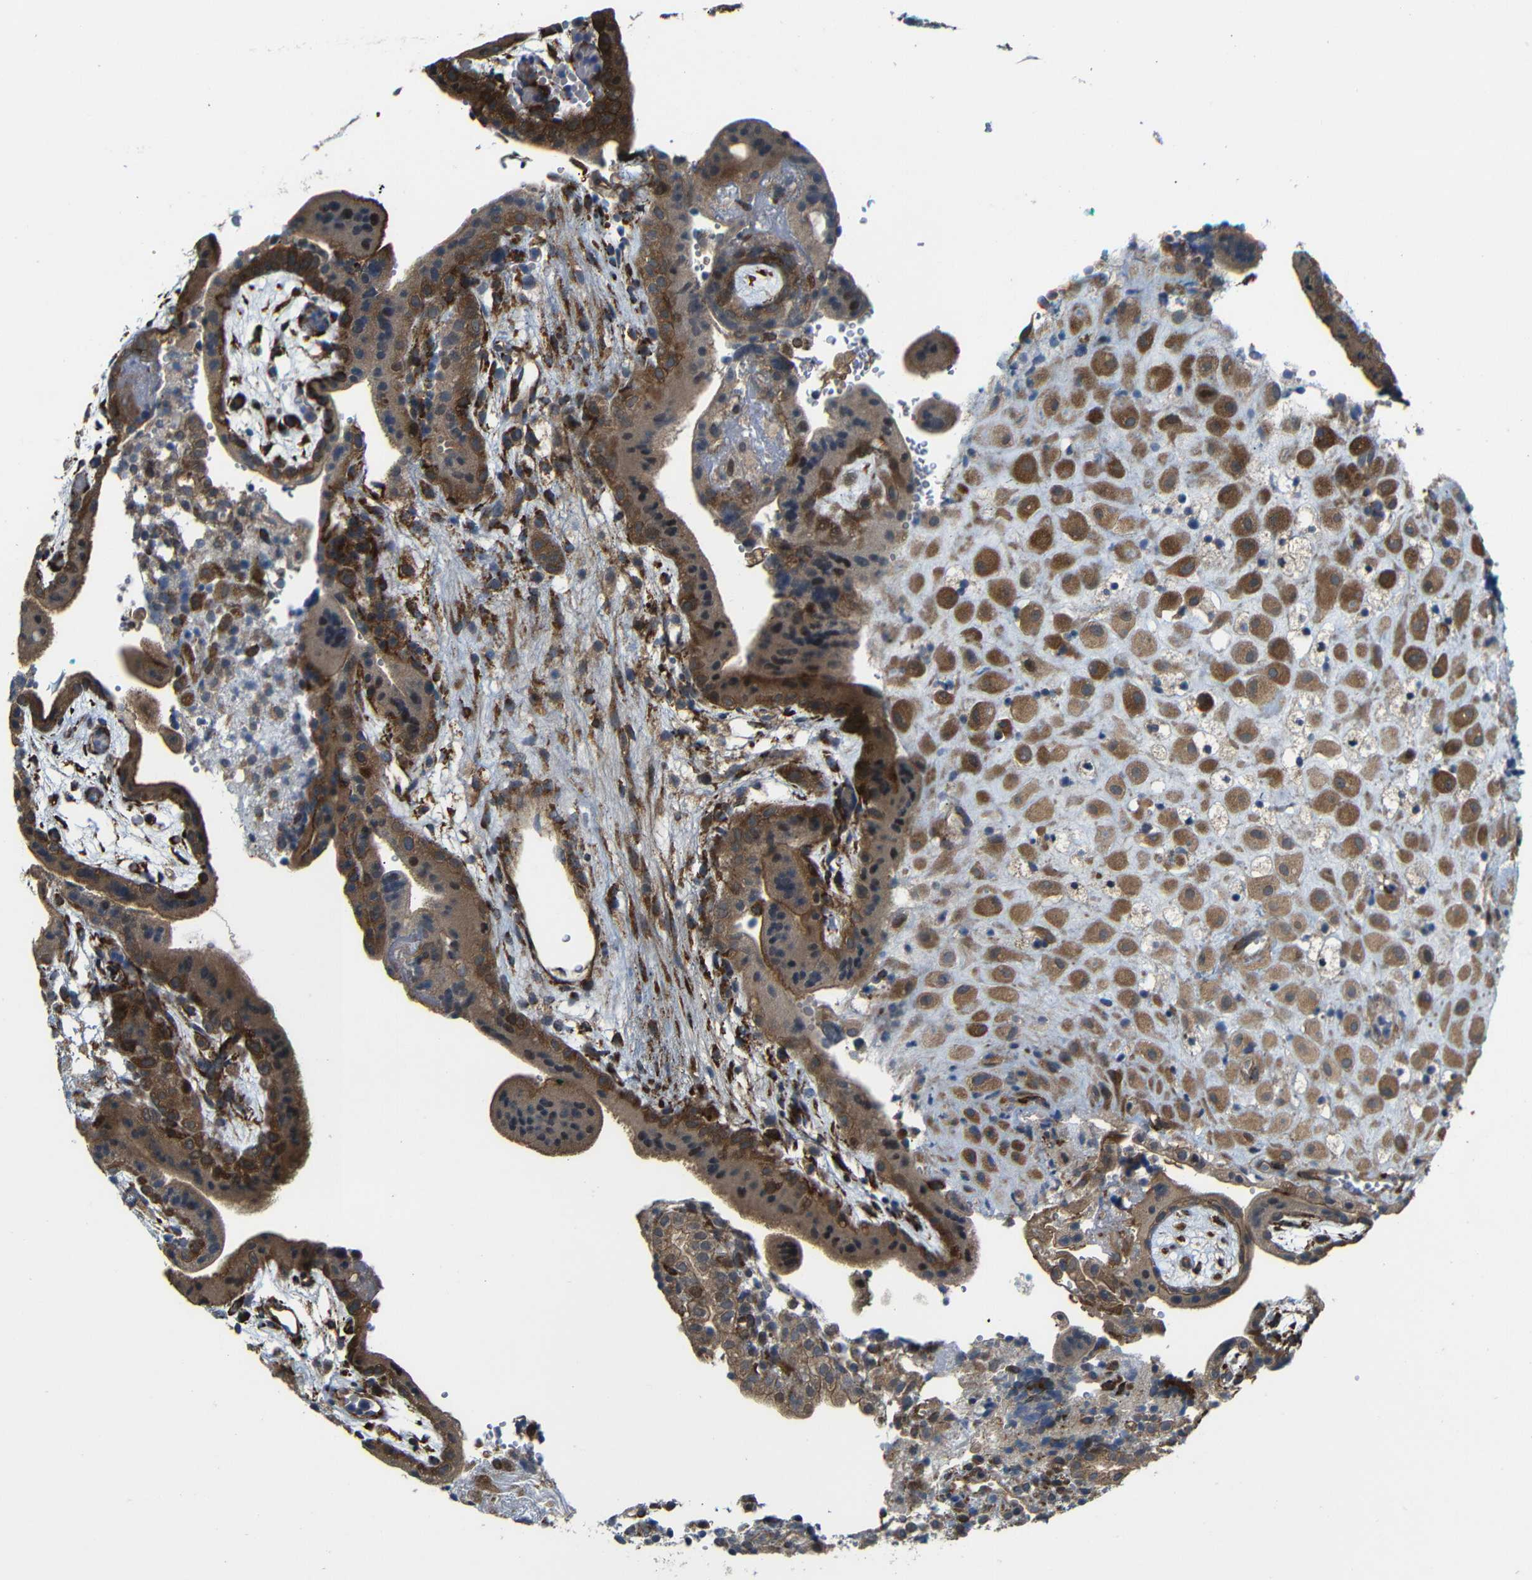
{"staining": {"intensity": "strong", "quantity": ">75%", "location": "cytoplasmic/membranous"}, "tissue": "placenta", "cell_type": "Decidual cells", "image_type": "normal", "snomed": [{"axis": "morphology", "description": "Normal tissue, NOS"}, {"axis": "topography", "description": "Placenta"}], "caption": "The photomicrograph exhibits immunohistochemical staining of benign placenta. There is strong cytoplasmic/membranous expression is appreciated in approximately >75% of decidual cells. (DAB = brown stain, brightfield microscopy at high magnification).", "gene": "P3H2", "patient": {"sex": "female", "age": 18}}